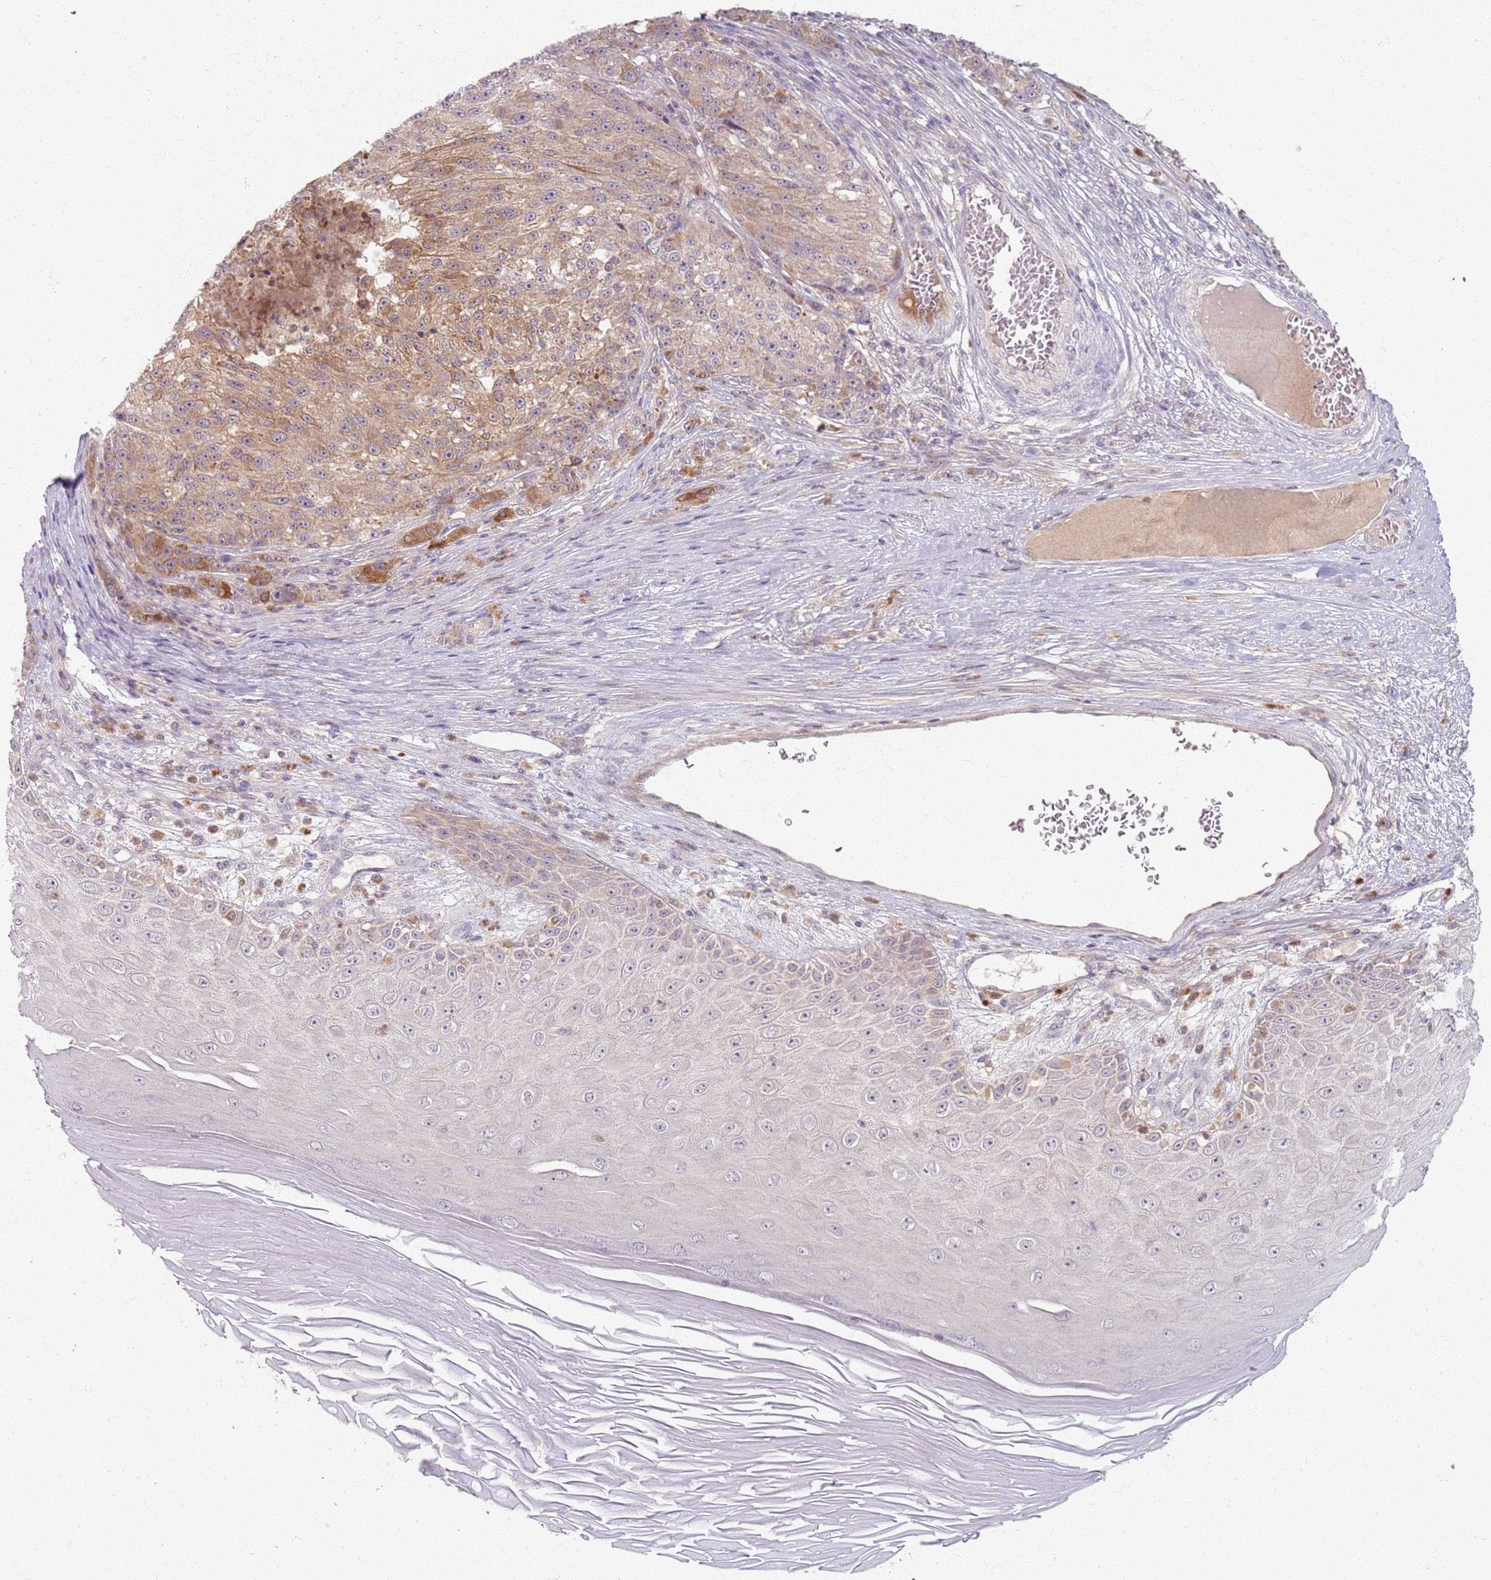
{"staining": {"intensity": "moderate", "quantity": ">75%", "location": "cytoplasmic/membranous"}, "tissue": "melanoma", "cell_type": "Tumor cells", "image_type": "cancer", "snomed": [{"axis": "morphology", "description": "Malignant melanoma, NOS"}, {"axis": "topography", "description": "Skin"}], "caption": "IHC of malignant melanoma reveals medium levels of moderate cytoplasmic/membranous staining in approximately >75% of tumor cells.", "gene": "ZDHHC2", "patient": {"sex": "male", "age": 53}}